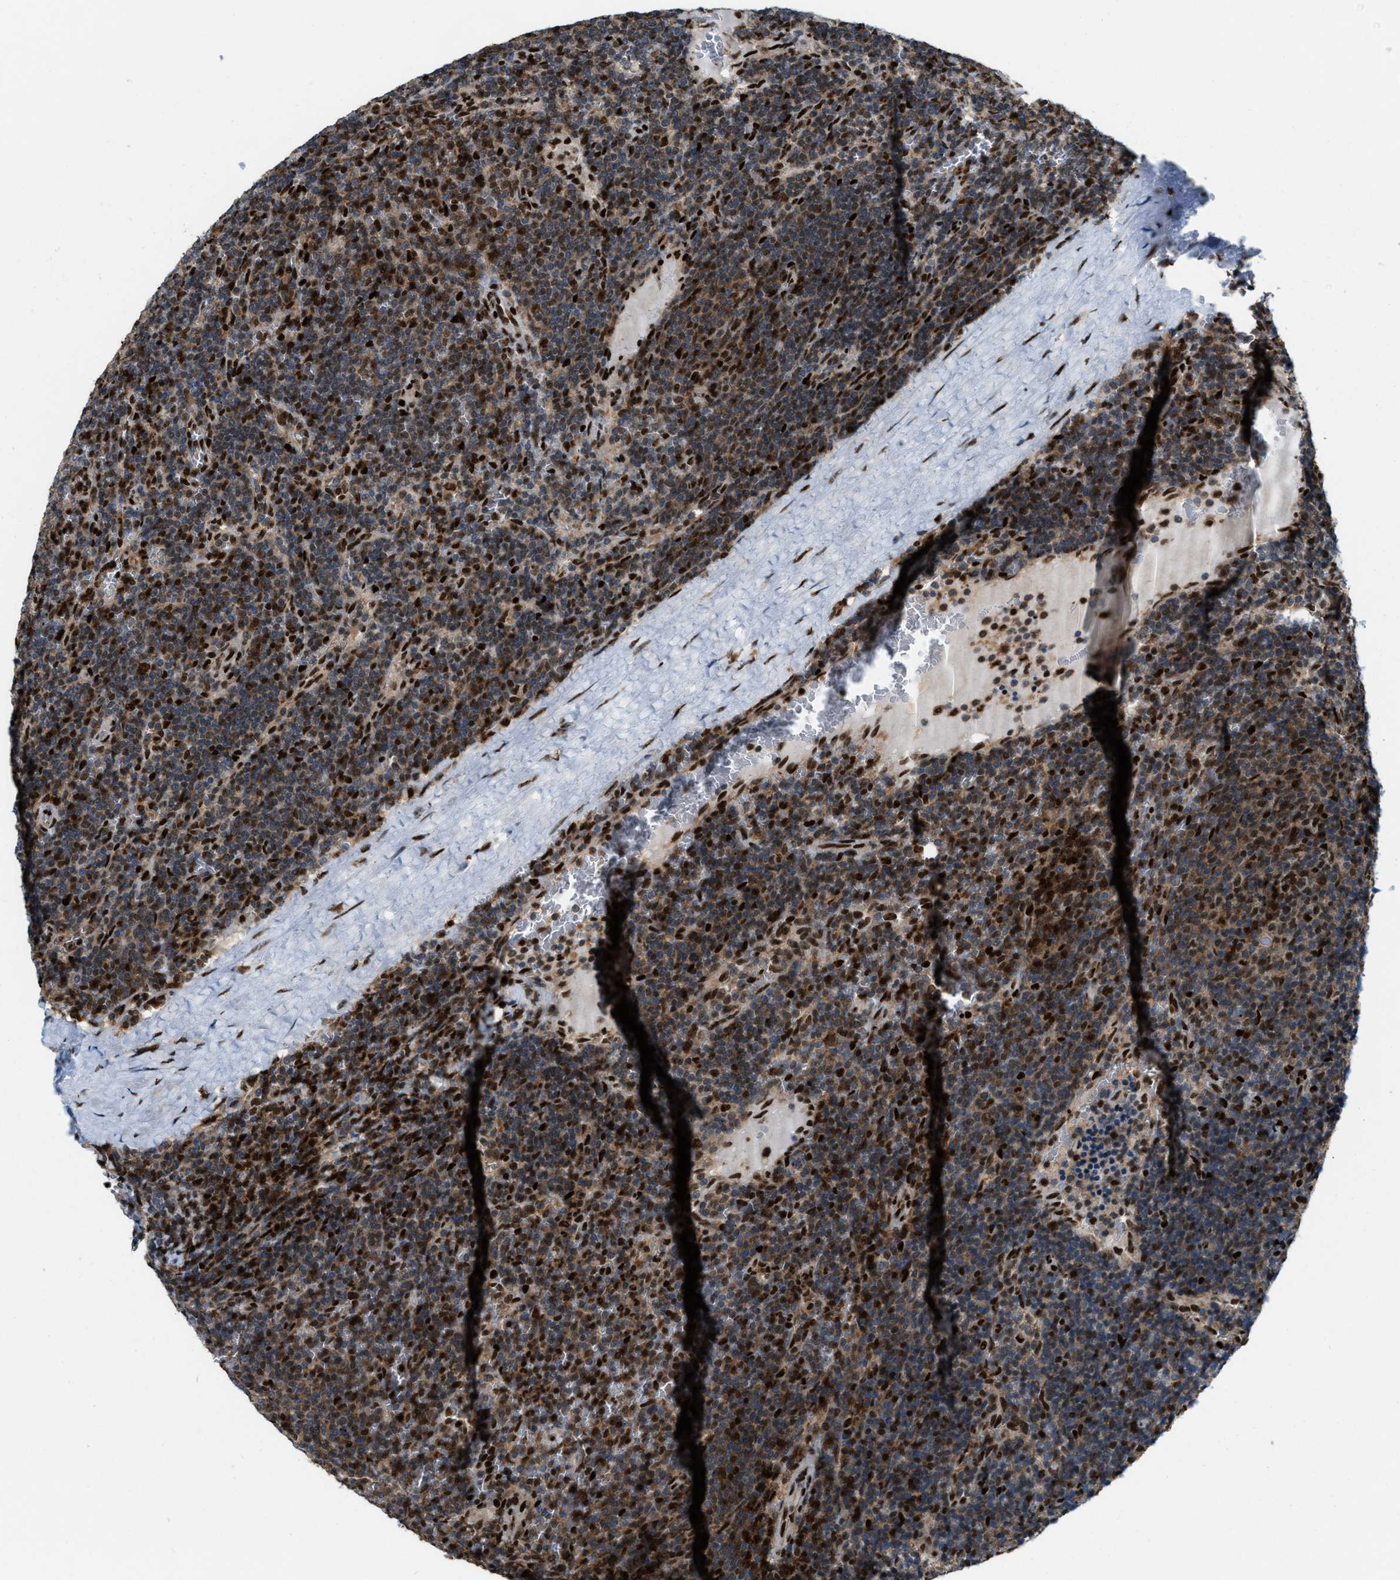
{"staining": {"intensity": "moderate", "quantity": ">75%", "location": "cytoplasmic/membranous,nuclear"}, "tissue": "lymphoma", "cell_type": "Tumor cells", "image_type": "cancer", "snomed": [{"axis": "morphology", "description": "Malignant lymphoma, non-Hodgkin's type, Low grade"}, {"axis": "topography", "description": "Spleen"}], "caption": "This is an image of immunohistochemistry (IHC) staining of low-grade malignant lymphoma, non-Hodgkin's type, which shows moderate positivity in the cytoplasmic/membranous and nuclear of tumor cells.", "gene": "NUMA1", "patient": {"sex": "female", "age": 50}}